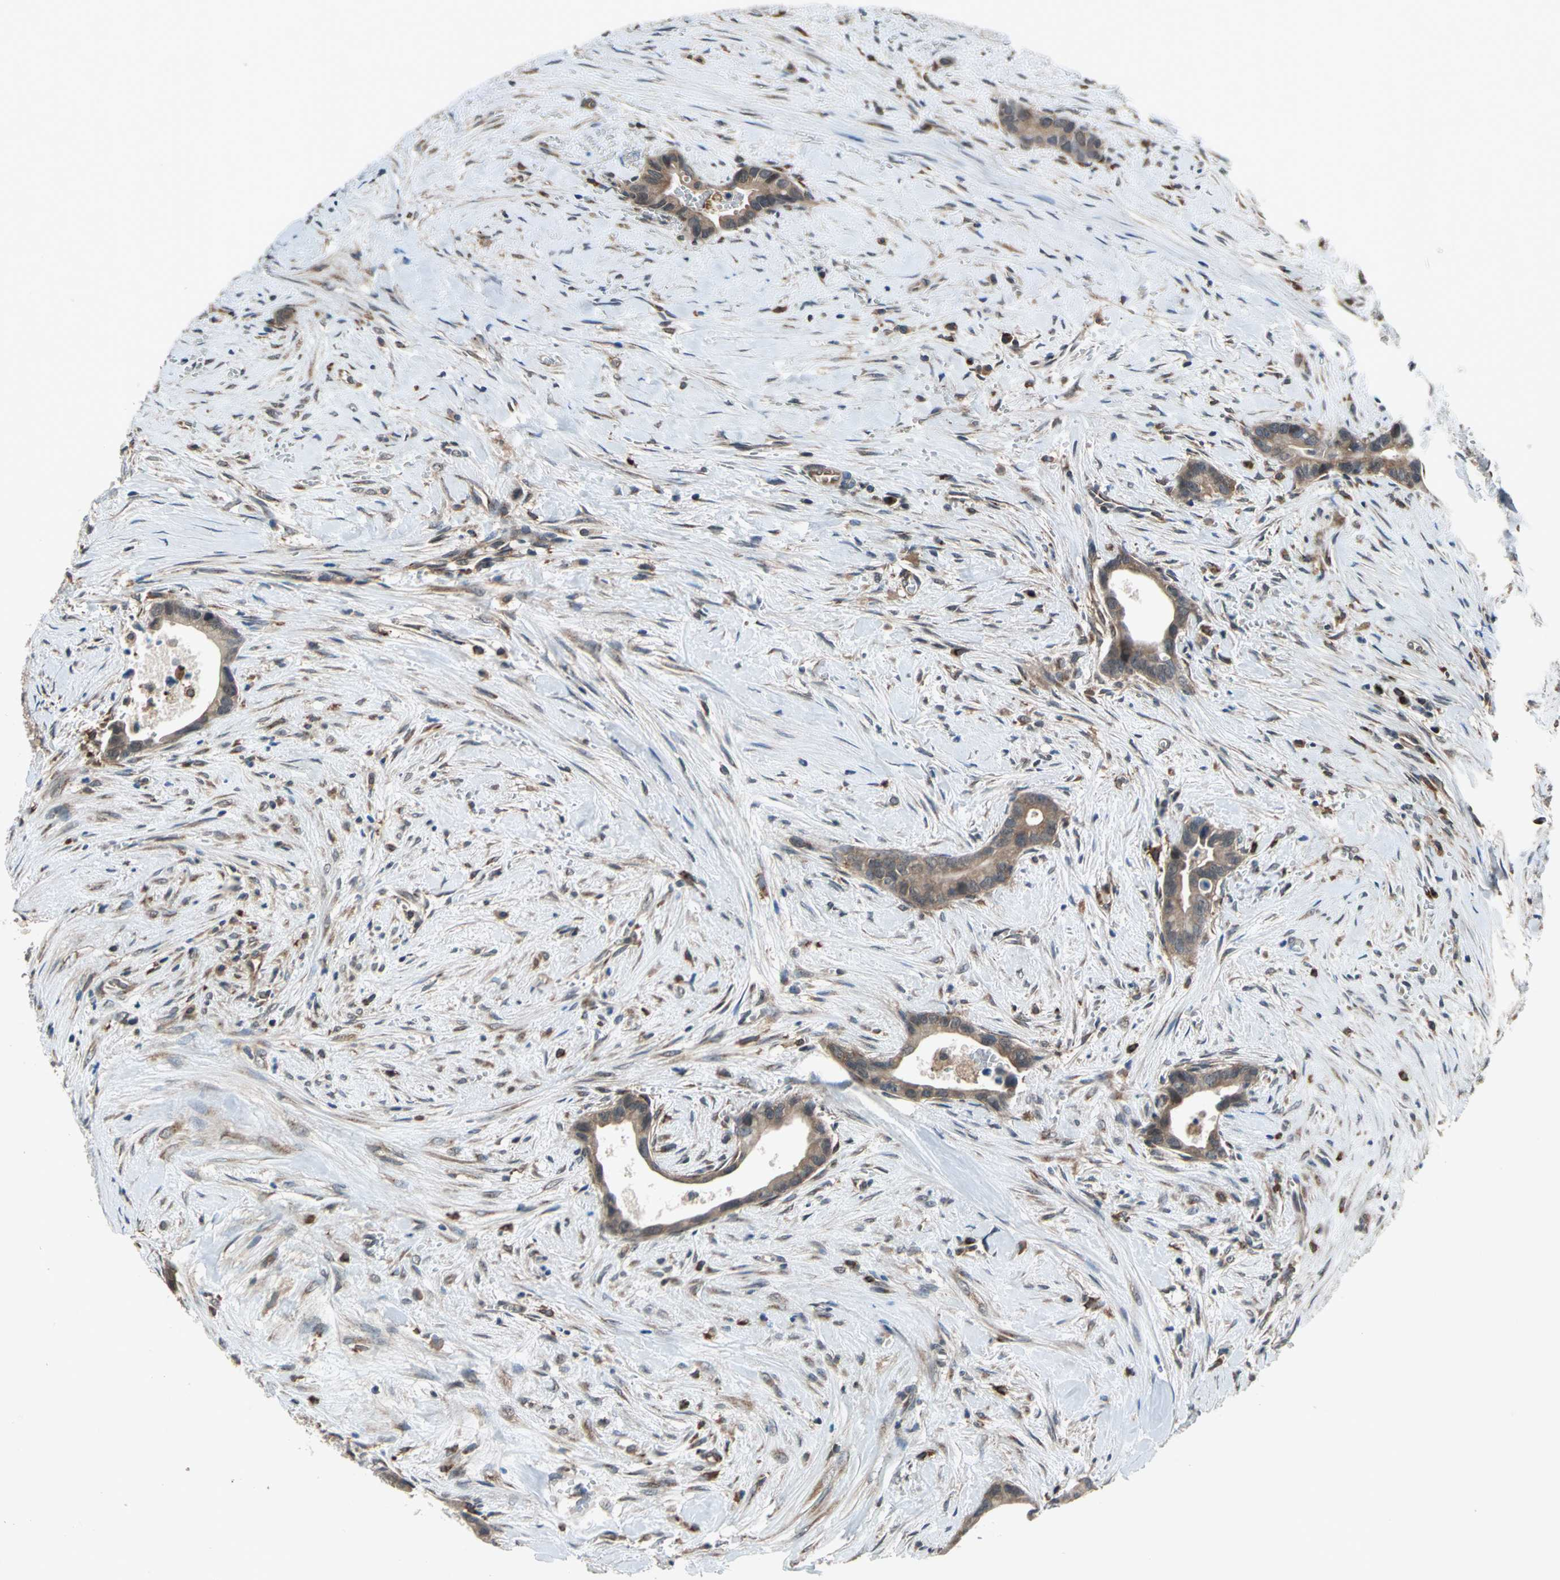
{"staining": {"intensity": "moderate", "quantity": ">75%", "location": "cytoplasmic/membranous"}, "tissue": "liver cancer", "cell_type": "Tumor cells", "image_type": "cancer", "snomed": [{"axis": "morphology", "description": "Cholangiocarcinoma"}, {"axis": "topography", "description": "Liver"}], "caption": "A photomicrograph showing moderate cytoplasmic/membranous staining in about >75% of tumor cells in cholangiocarcinoma (liver), as visualized by brown immunohistochemical staining.", "gene": "NFKBIE", "patient": {"sex": "female", "age": 55}}